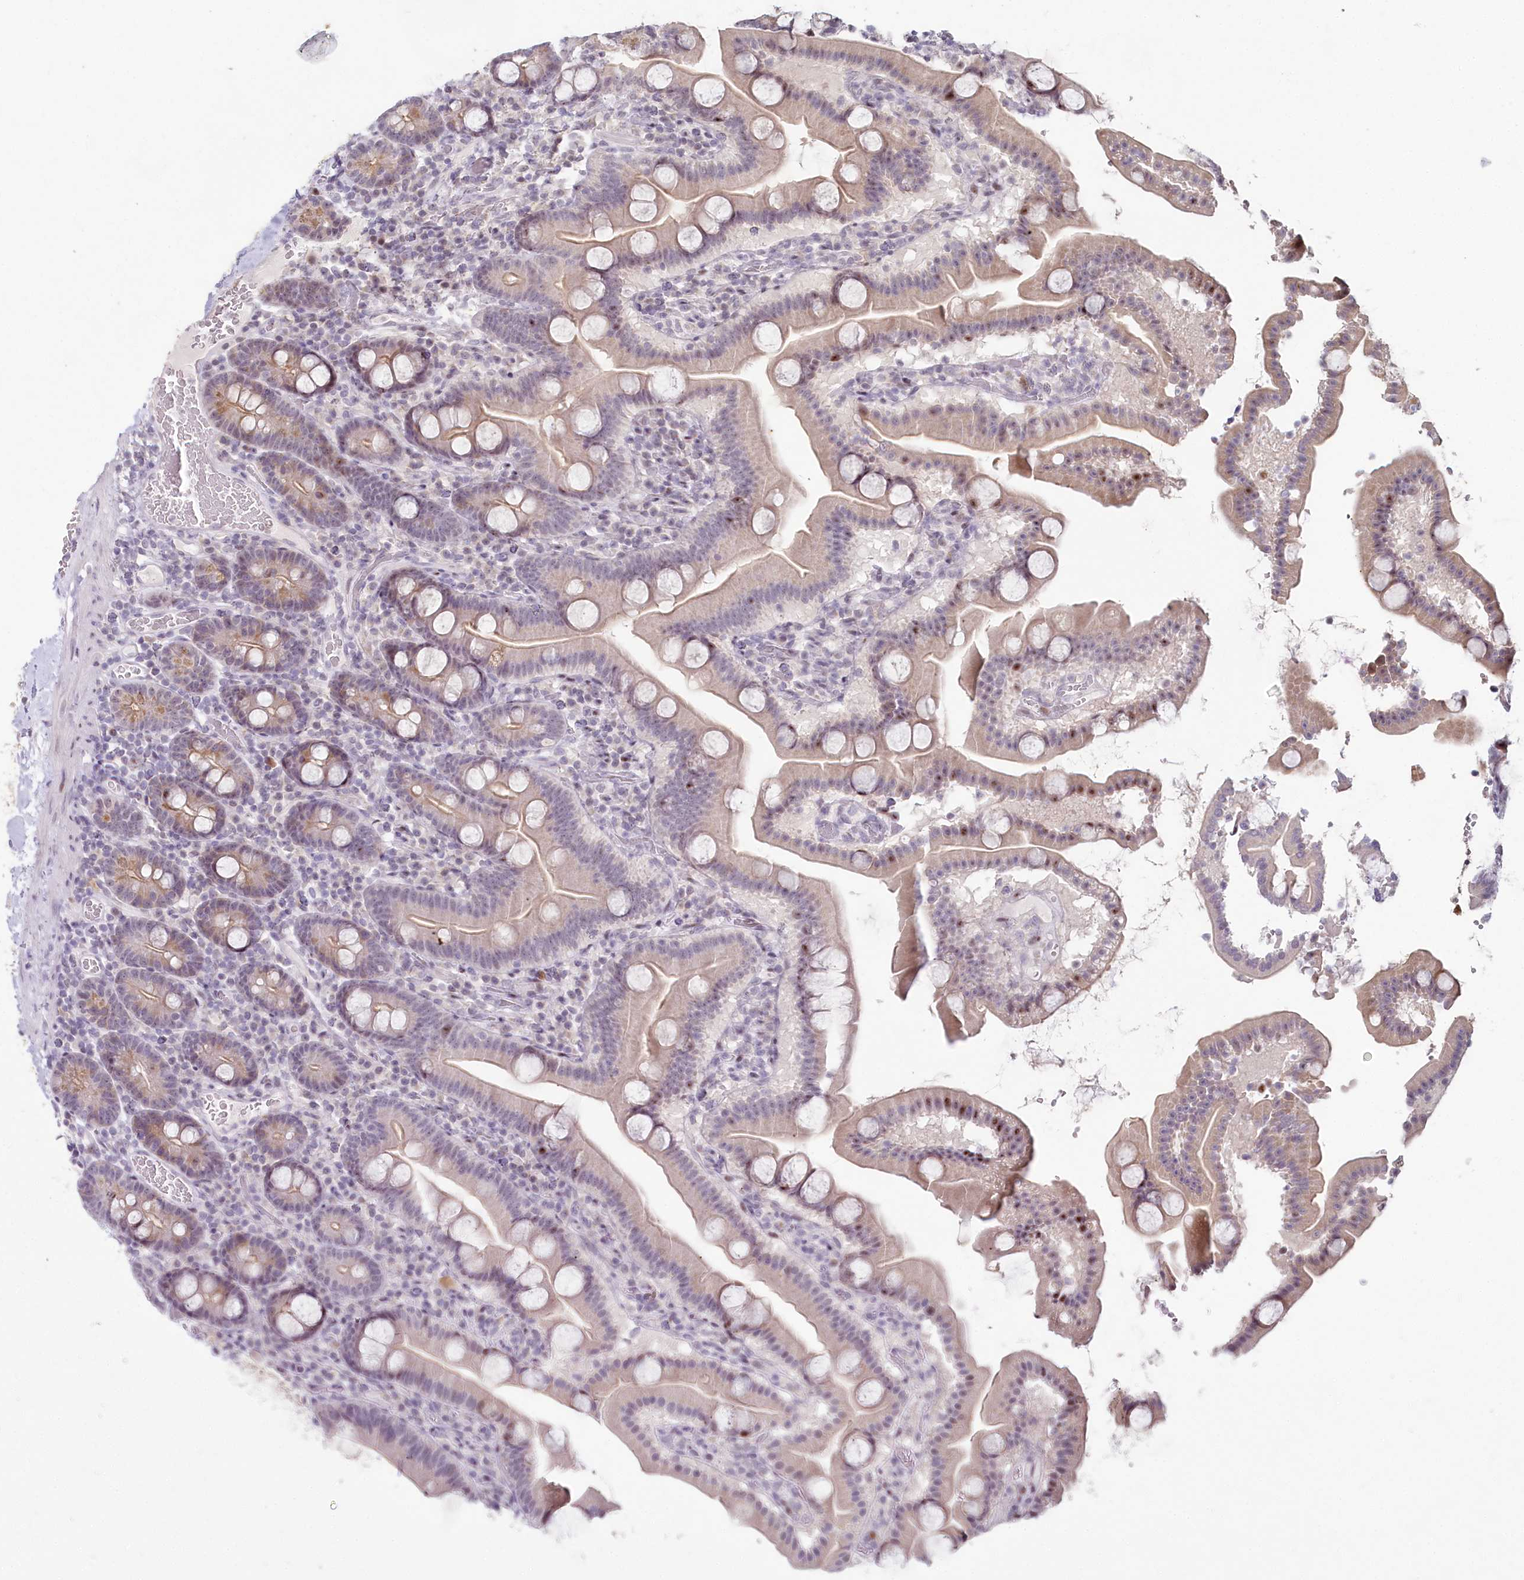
{"staining": {"intensity": "moderate", "quantity": "<25%", "location": "nuclear"}, "tissue": "duodenum", "cell_type": "Glandular cells", "image_type": "normal", "snomed": [{"axis": "morphology", "description": "Normal tissue, NOS"}, {"axis": "topography", "description": "Duodenum"}], "caption": "Unremarkable duodenum displays moderate nuclear staining in approximately <25% of glandular cells Nuclei are stained in blue..", "gene": "HPD", "patient": {"sex": "male", "age": 55}}